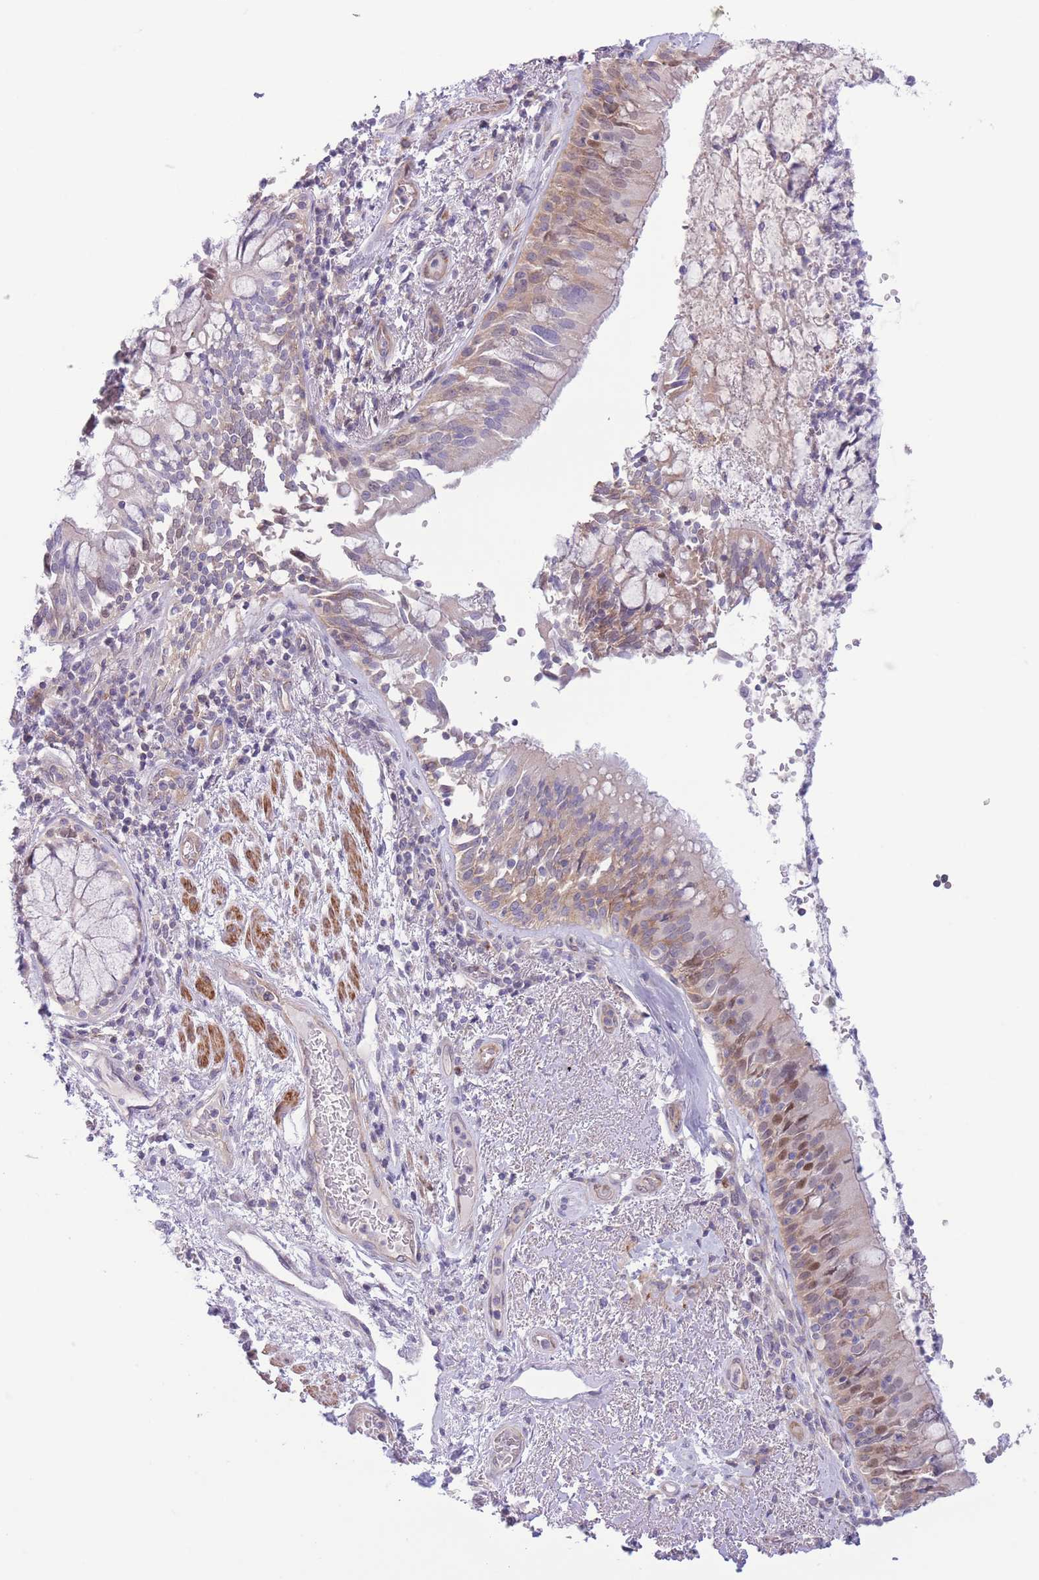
{"staining": {"intensity": "moderate", "quantity": "<25%", "location": "cytoplasmic/membranous"}, "tissue": "bronchus", "cell_type": "Respiratory epithelial cells", "image_type": "normal", "snomed": [{"axis": "morphology", "description": "Normal tissue, NOS"}, {"axis": "topography", "description": "Cartilage tissue"}, {"axis": "topography", "description": "Bronchus"}], "caption": "Benign bronchus displays moderate cytoplasmic/membranous staining in about <25% of respiratory epithelial cells The protein of interest is stained brown, and the nuclei are stained in blue (DAB IHC with brightfield microscopy, high magnification)..", "gene": "C9orf152", "patient": {"sex": "male", "age": 63}}